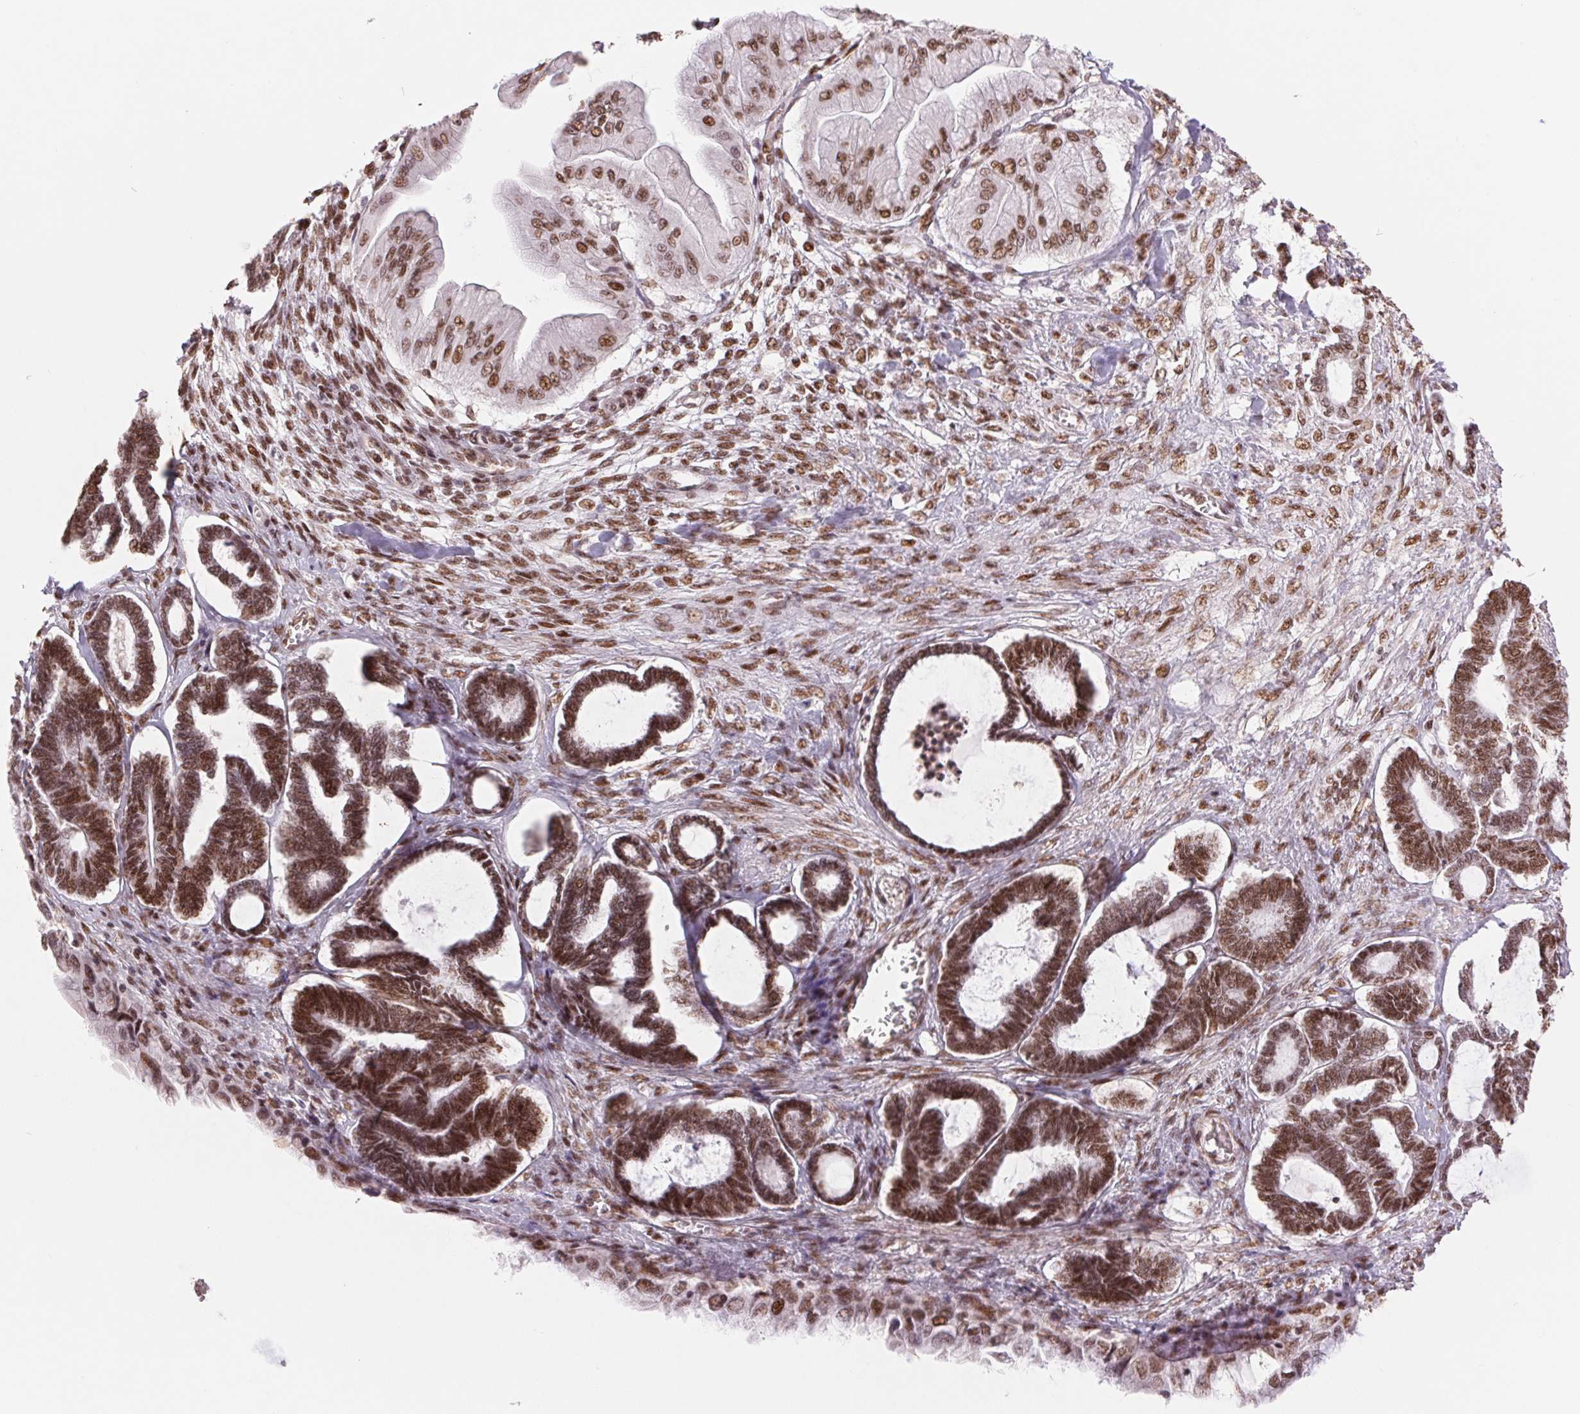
{"staining": {"intensity": "moderate", "quantity": ">75%", "location": "nuclear"}, "tissue": "ovarian cancer", "cell_type": "Tumor cells", "image_type": "cancer", "snomed": [{"axis": "morphology", "description": "Carcinoma, endometroid"}, {"axis": "topography", "description": "Ovary"}], "caption": "Ovarian cancer stained for a protein exhibits moderate nuclear positivity in tumor cells. (Stains: DAB in brown, nuclei in blue, Microscopy: brightfield microscopy at high magnification).", "gene": "SREK1", "patient": {"sex": "female", "age": 70}}